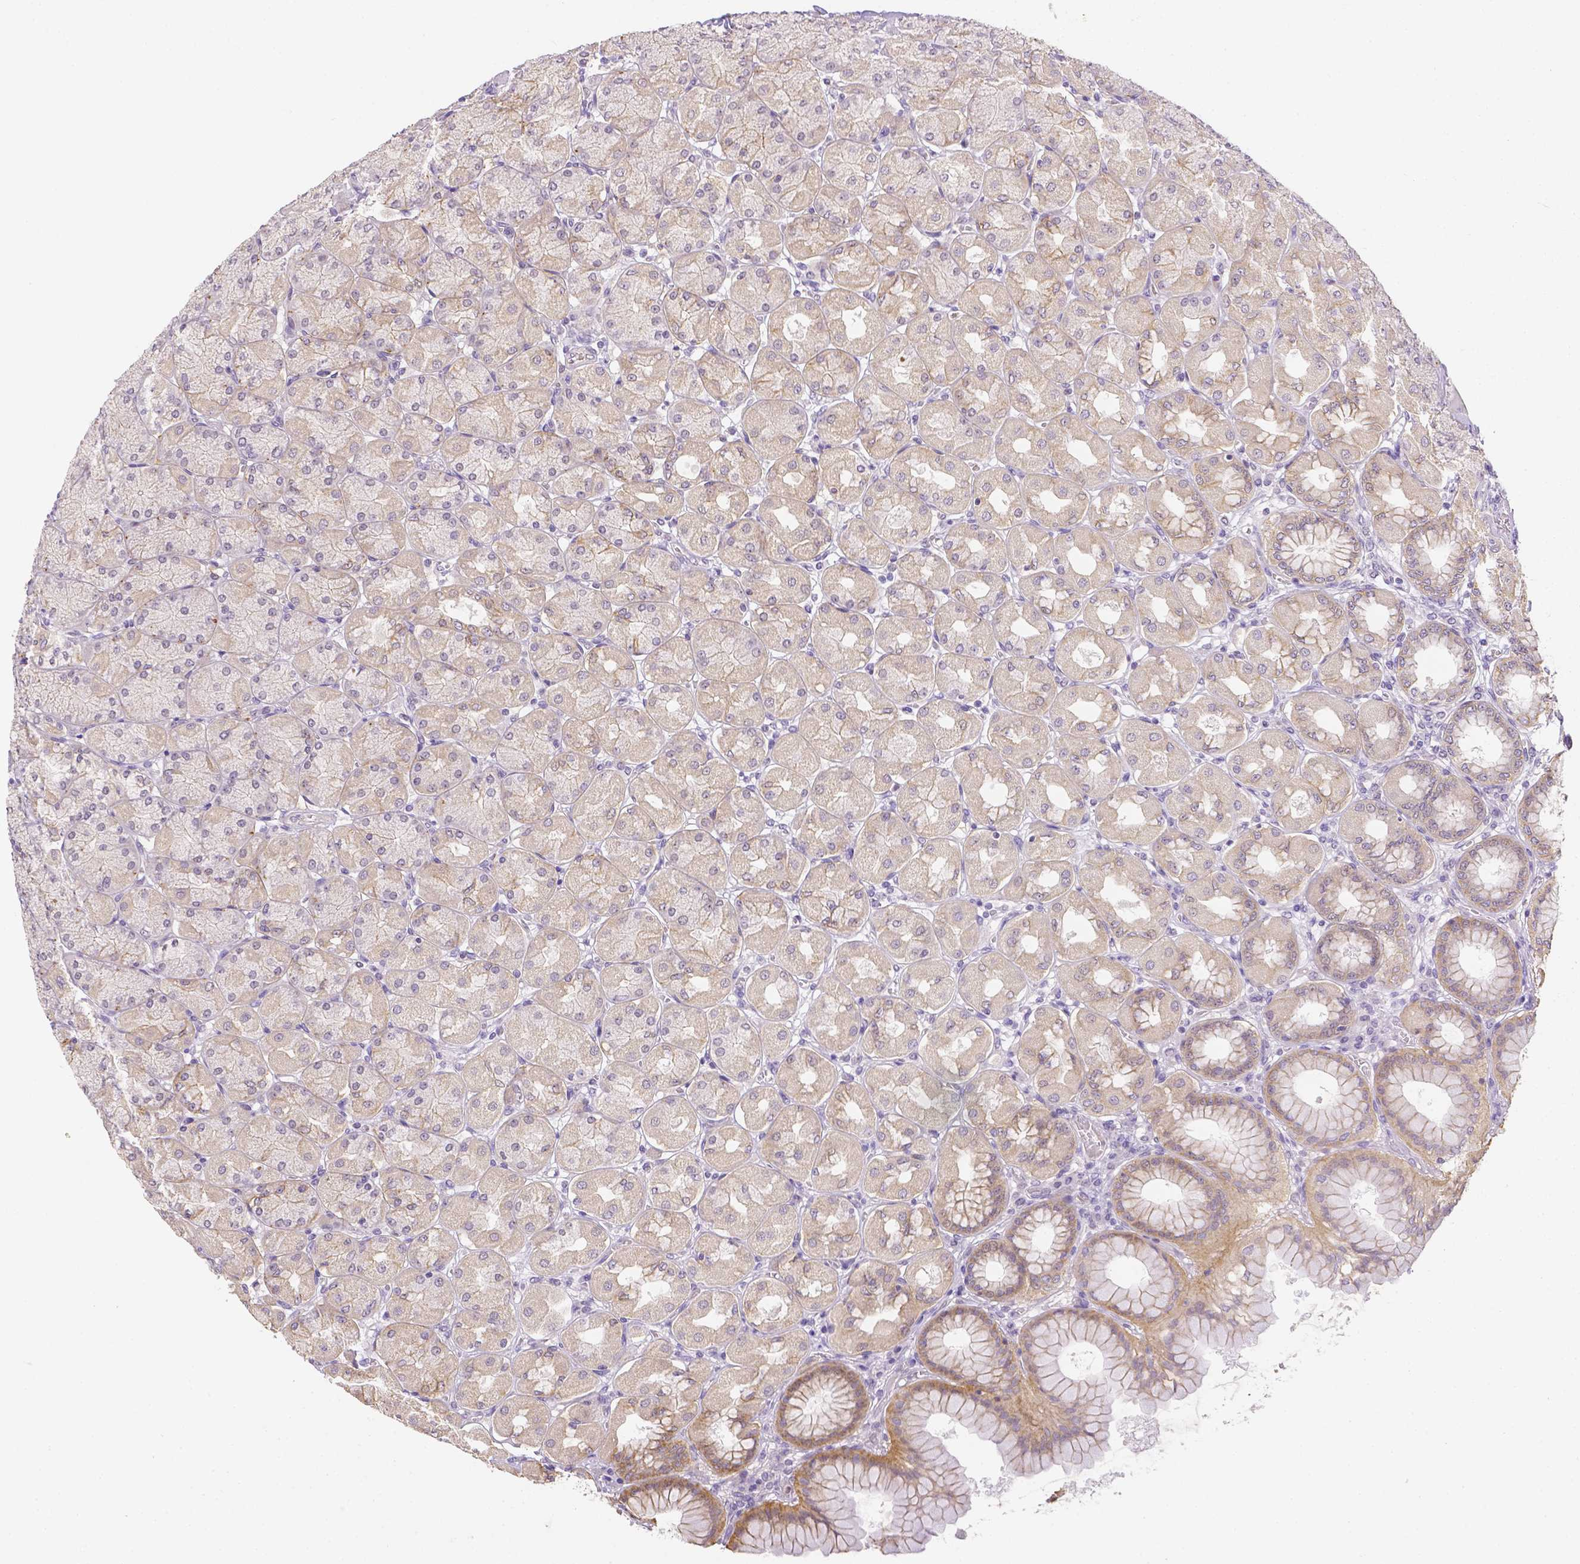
{"staining": {"intensity": "weak", "quantity": "25%-75%", "location": "cytoplasmic/membranous"}, "tissue": "stomach", "cell_type": "Glandular cells", "image_type": "normal", "snomed": [{"axis": "morphology", "description": "Normal tissue, NOS"}, {"axis": "topography", "description": "Stomach, upper"}], "caption": "A photomicrograph of human stomach stained for a protein shows weak cytoplasmic/membranous brown staining in glandular cells. (DAB (3,3'-diaminobenzidine) = brown stain, brightfield microscopy at high magnification).", "gene": "ZNF280B", "patient": {"sex": "female", "age": 56}}